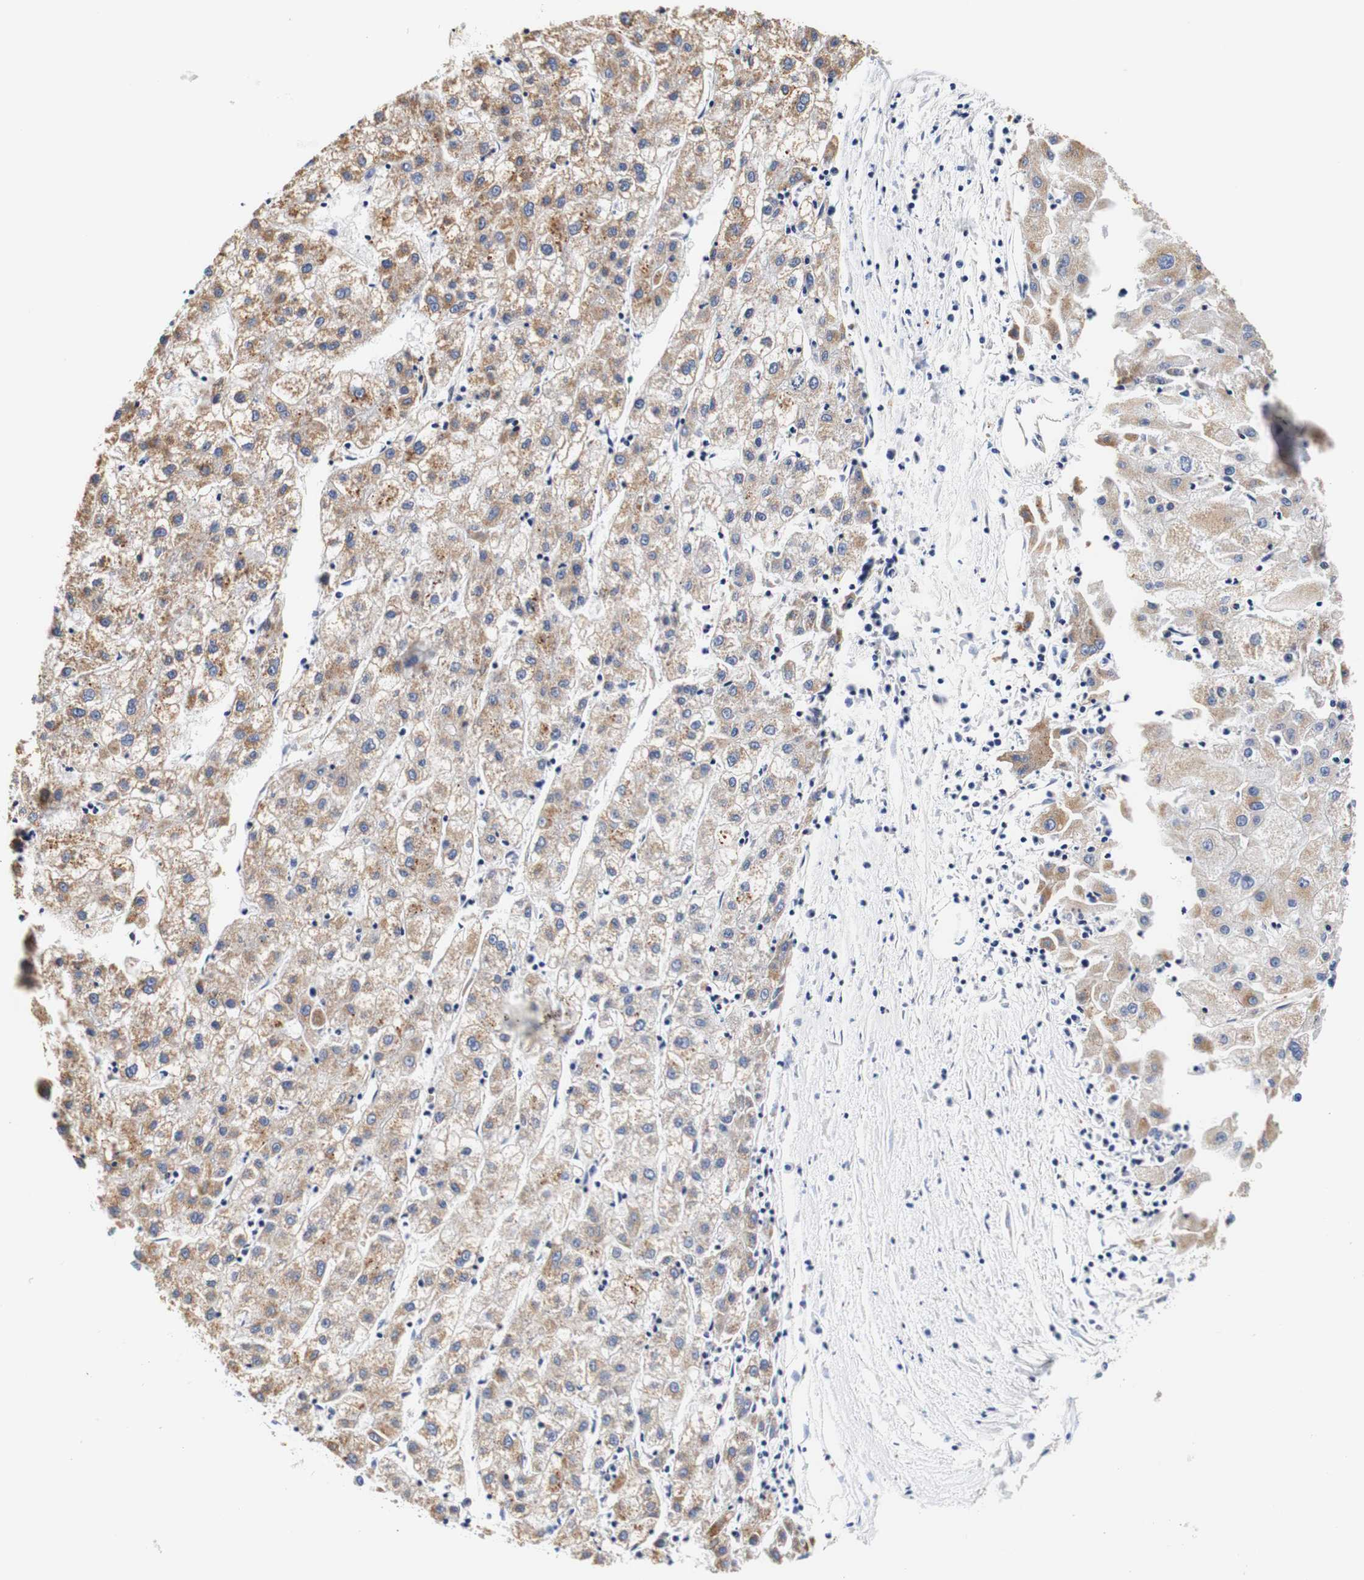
{"staining": {"intensity": "moderate", "quantity": ">75%", "location": "cytoplasmic/membranous"}, "tissue": "liver cancer", "cell_type": "Tumor cells", "image_type": "cancer", "snomed": [{"axis": "morphology", "description": "Carcinoma, Hepatocellular, NOS"}, {"axis": "topography", "description": "Liver"}], "caption": "Moderate cytoplasmic/membranous protein positivity is seen in approximately >75% of tumor cells in hepatocellular carcinoma (liver).", "gene": "CAMK4", "patient": {"sex": "male", "age": 72}}